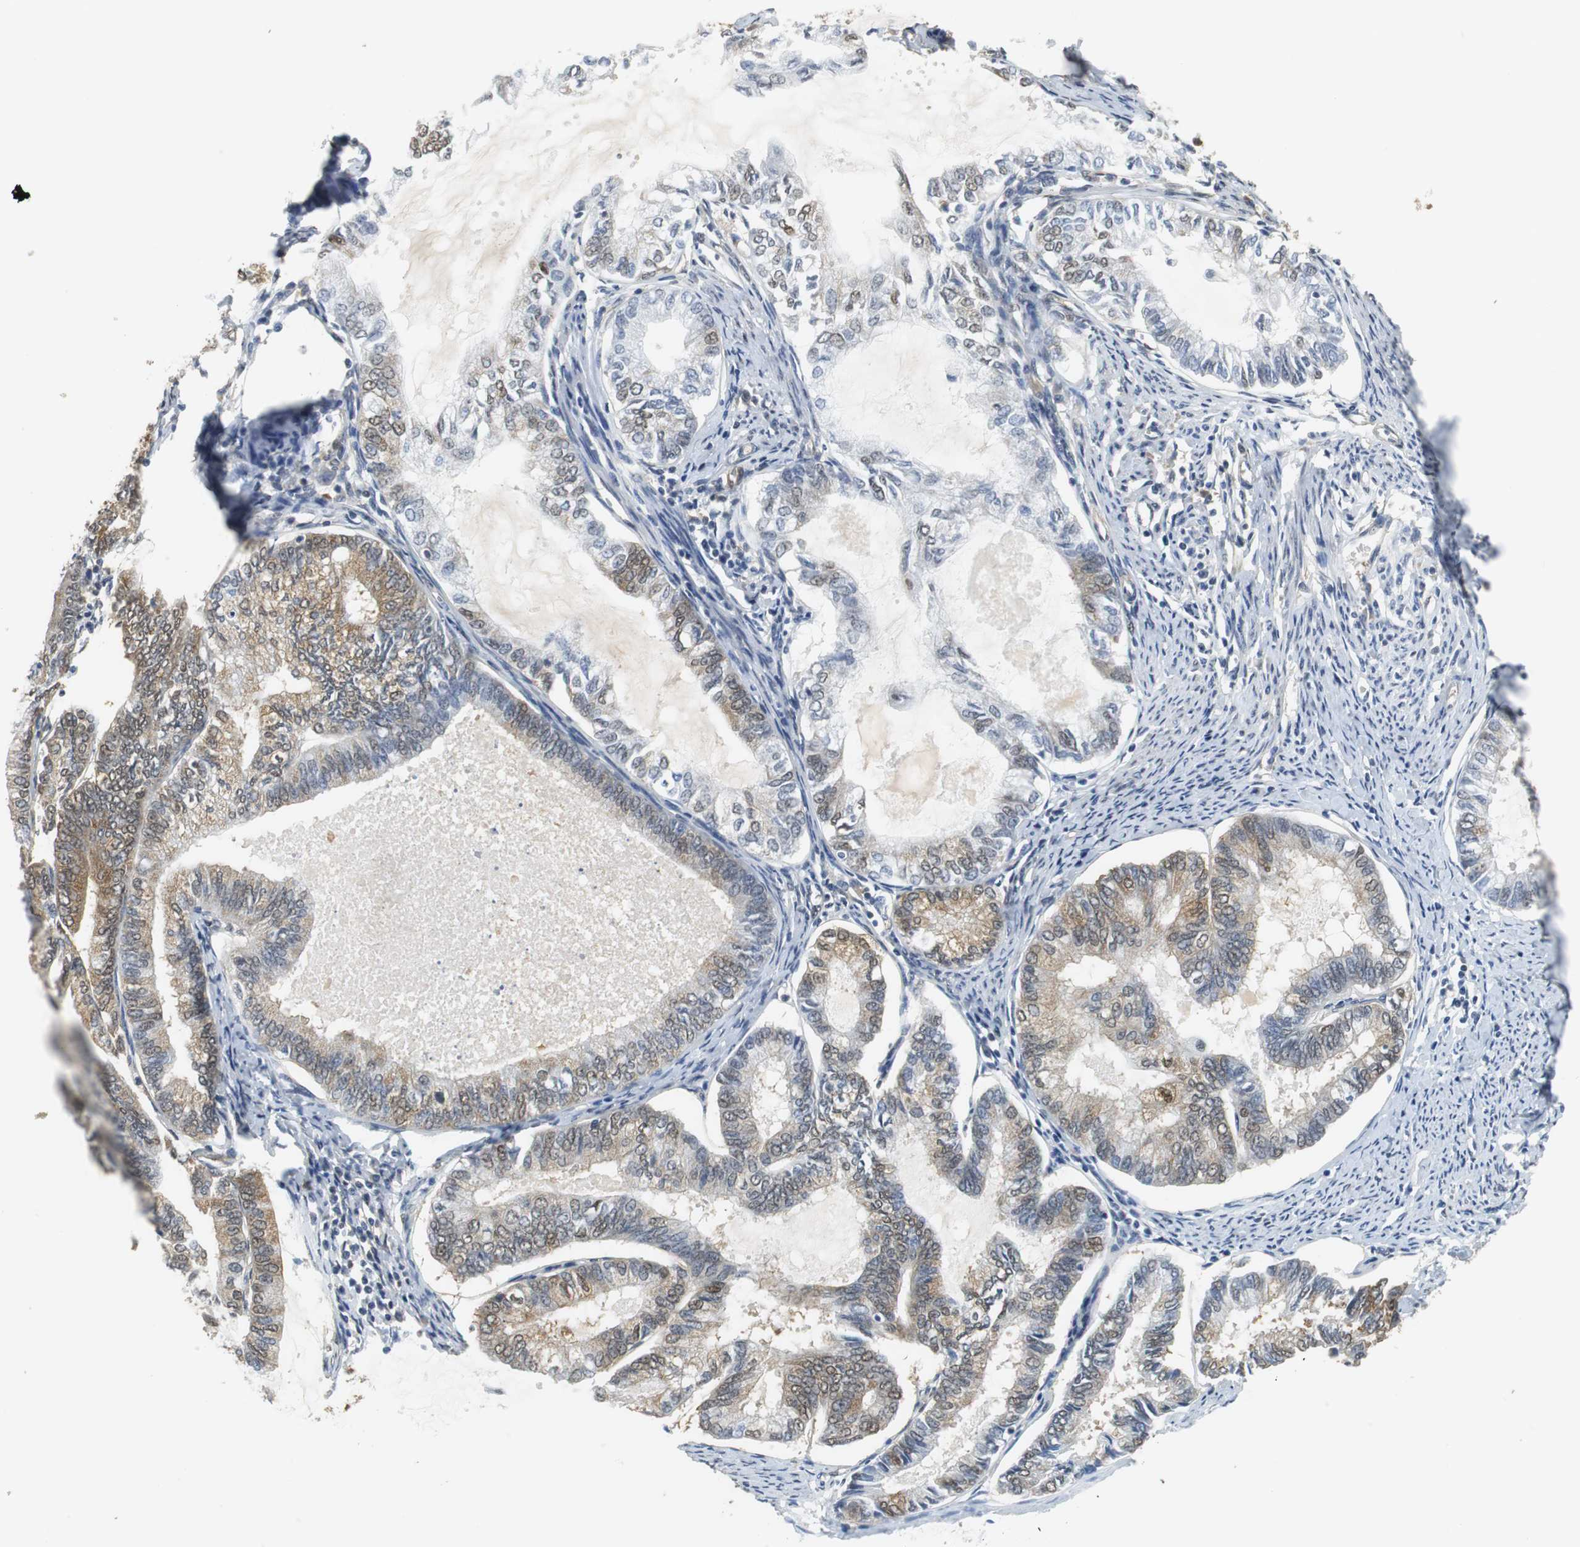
{"staining": {"intensity": "moderate", "quantity": "25%-75%", "location": "cytoplasmic/membranous,nuclear"}, "tissue": "endometrial cancer", "cell_type": "Tumor cells", "image_type": "cancer", "snomed": [{"axis": "morphology", "description": "Adenocarcinoma, NOS"}, {"axis": "topography", "description": "Endometrium"}], "caption": "The immunohistochemical stain labels moderate cytoplasmic/membranous and nuclear positivity in tumor cells of endometrial adenocarcinoma tissue.", "gene": "UBQLN2", "patient": {"sex": "female", "age": 86}}